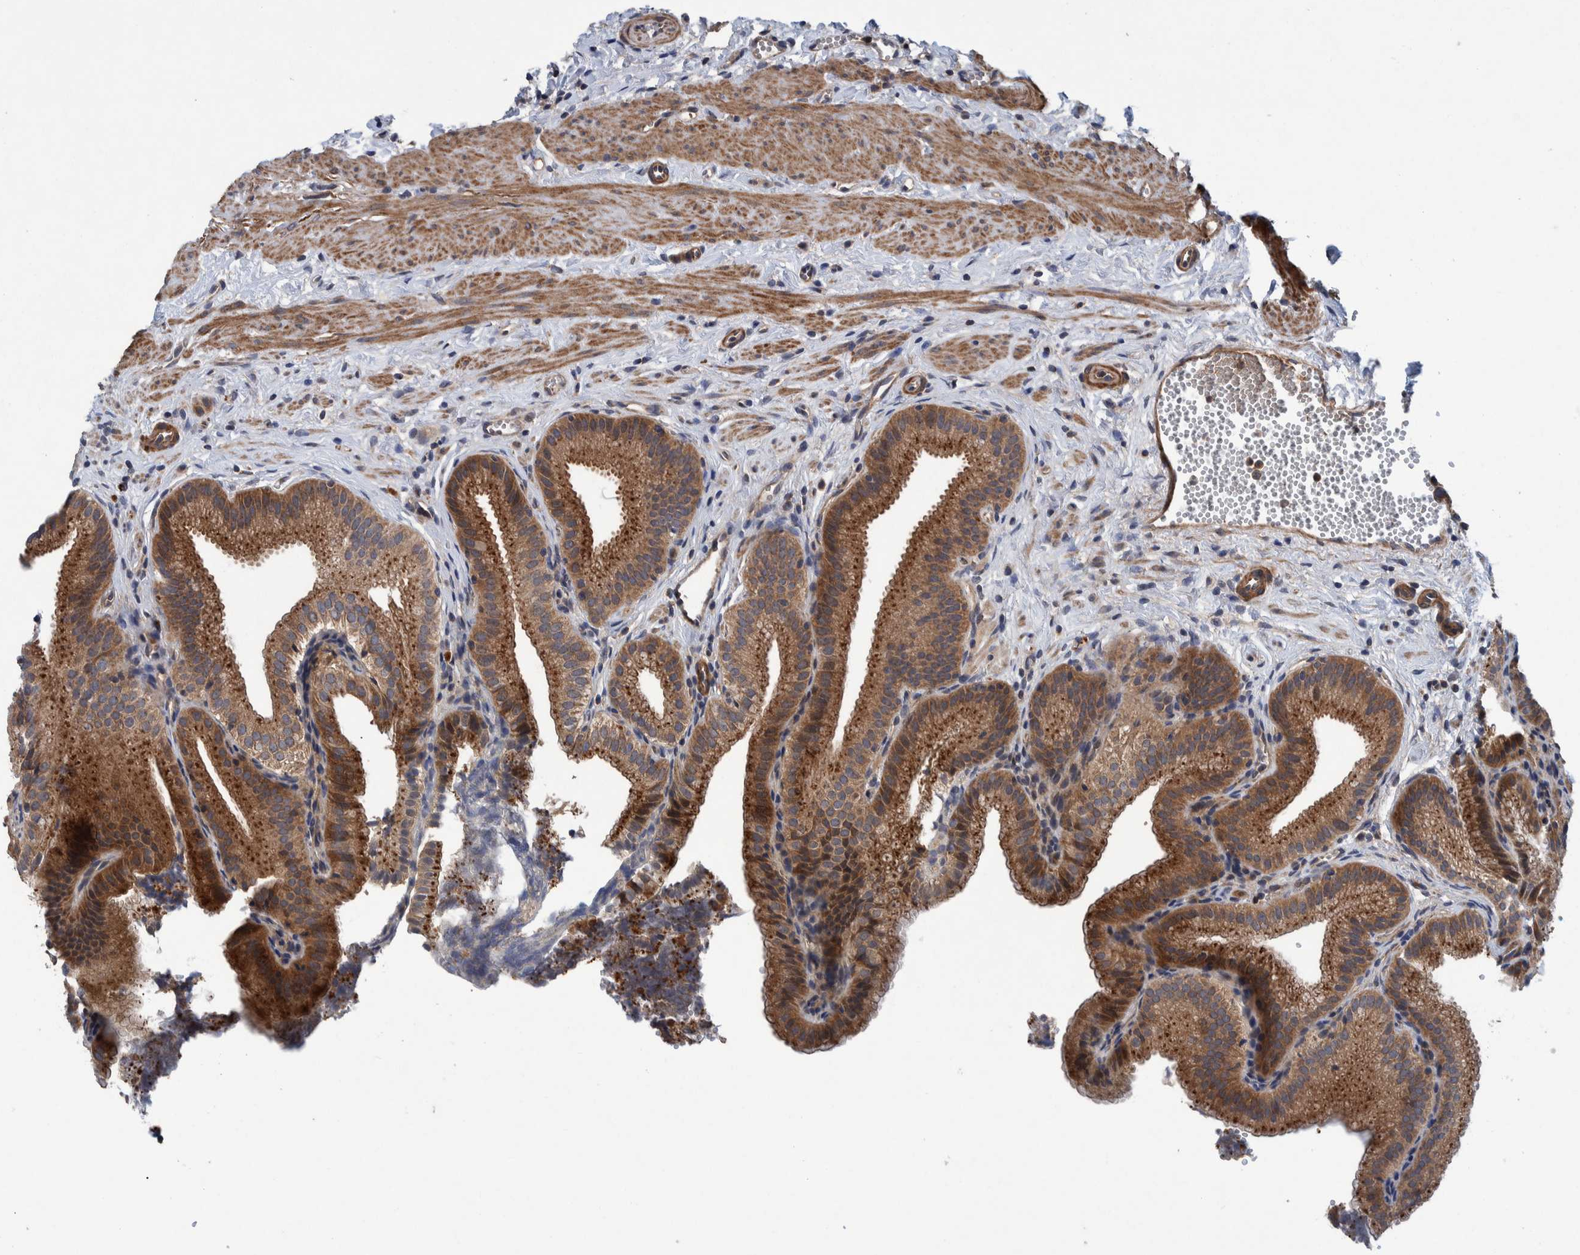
{"staining": {"intensity": "strong", "quantity": ">75%", "location": "cytoplasmic/membranous"}, "tissue": "gallbladder", "cell_type": "Glandular cells", "image_type": "normal", "snomed": [{"axis": "morphology", "description": "Normal tissue, NOS"}, {"axis": "topography", "description": "Gallbladder"}], "caption": "Unremarkable gallbladder reveals strong cytoplasmic/membranous staining in about >75% of glandular cells, visualized by immunohistochemistry. Using DAB (3,3'-diaminobenzidine) (brown) and hematoxylin (blue) stains, captured at high magnification using brightfield microscopy.", "gene": "ITIH3", "patient": {"sex": "male", "age": 38}}